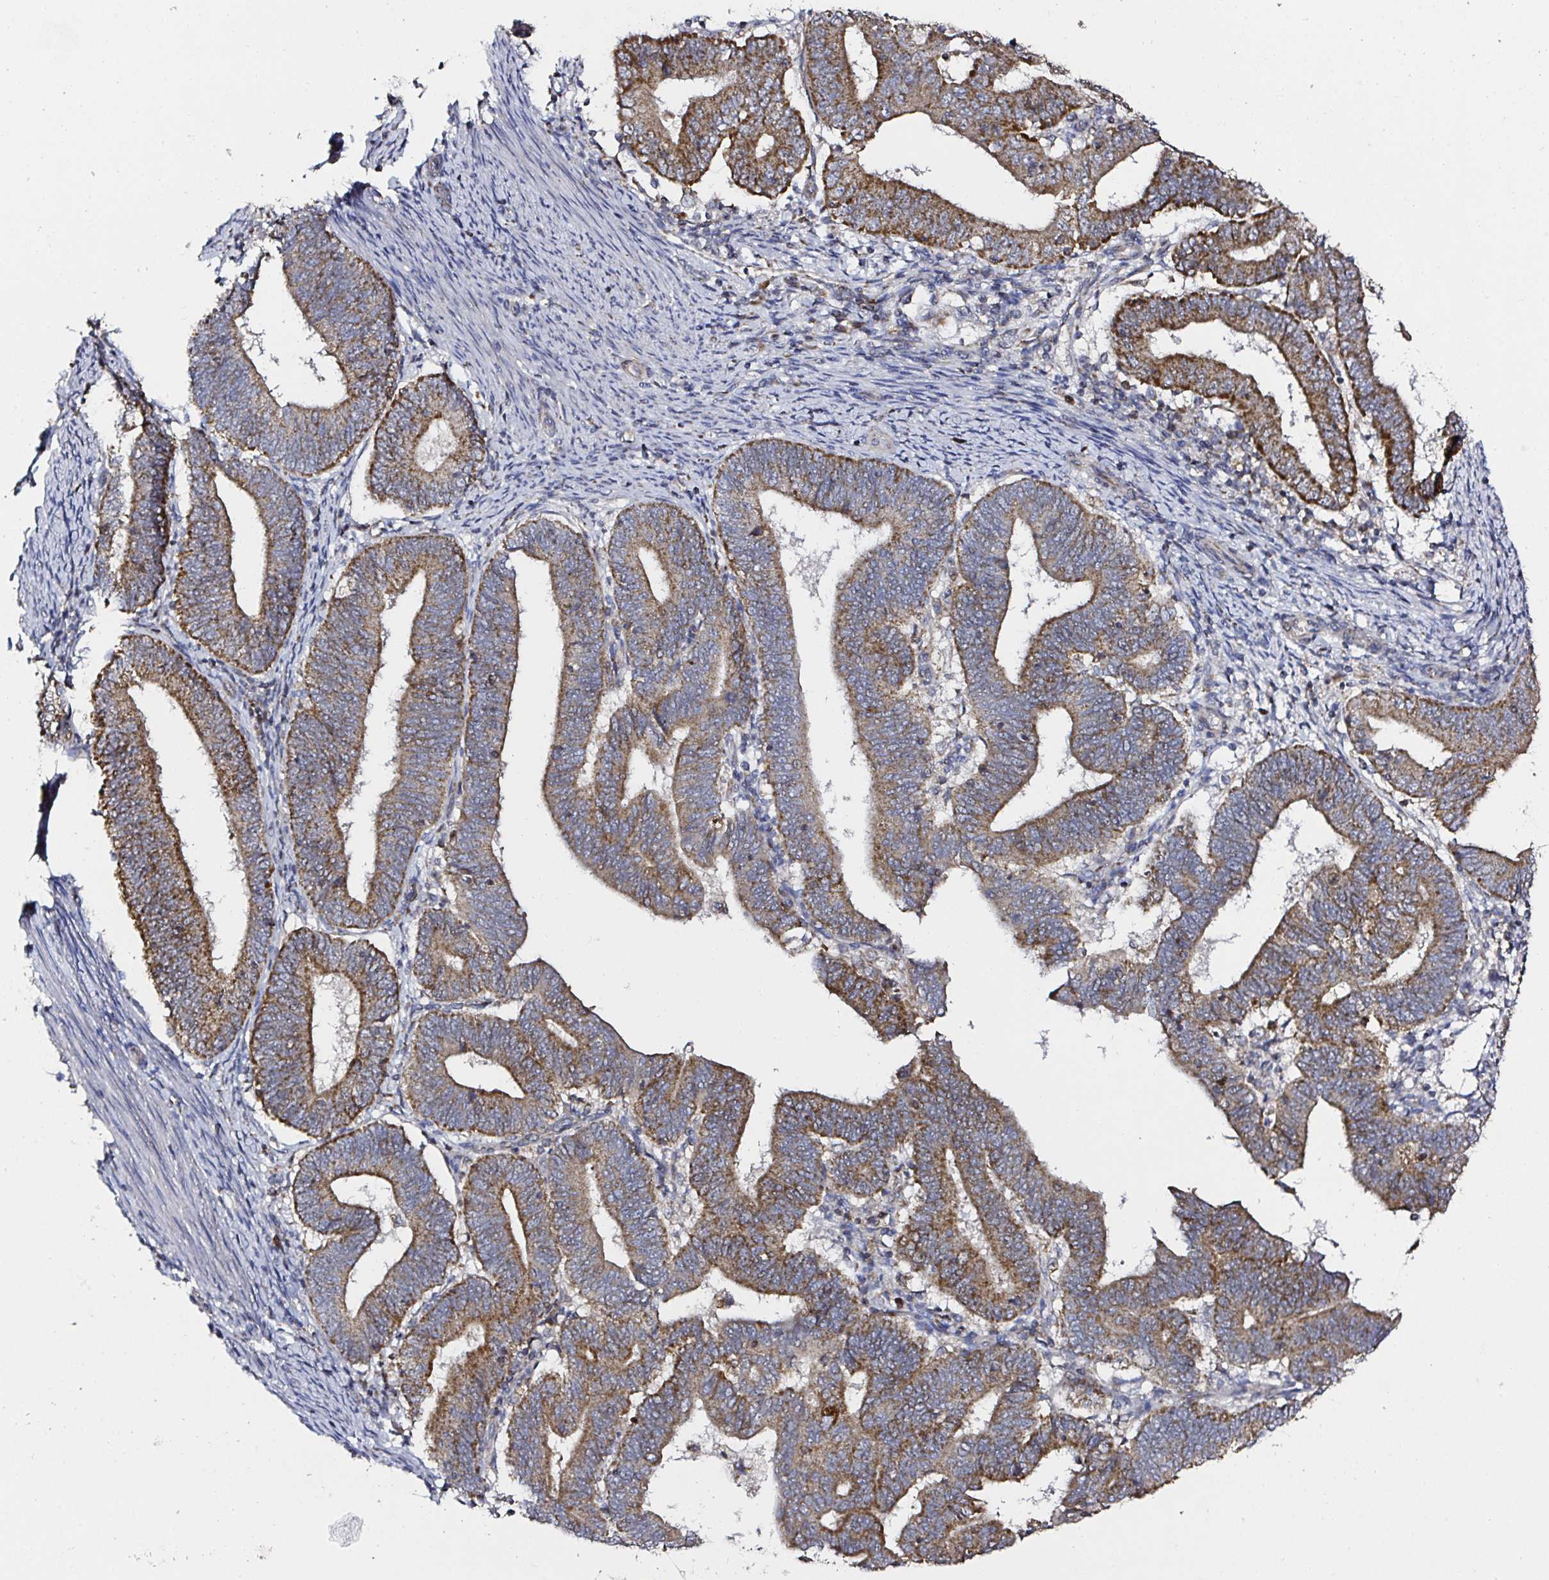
{"staining": {"intensity": "strong", "quantity": ">75%", "location": "cytoplasmic/membranous"}, "tissue": "endometrial cancer", "cell_type": "Tumor cells", "image_type": "cancer", "snomed": [{"axis": "morphology", "description": "Adenocarcinoma, NOS"}, {"axis": "topography", "description": "Endometrium"}], "caption": "Immunohistochemical staining of human endometrial cancer displays strong cytoplasmic/membranous protein positivity in approximately >75% of tumor cells.", "gene": "ATAD3B", "patient": {"sex": "female", "age": 70}}